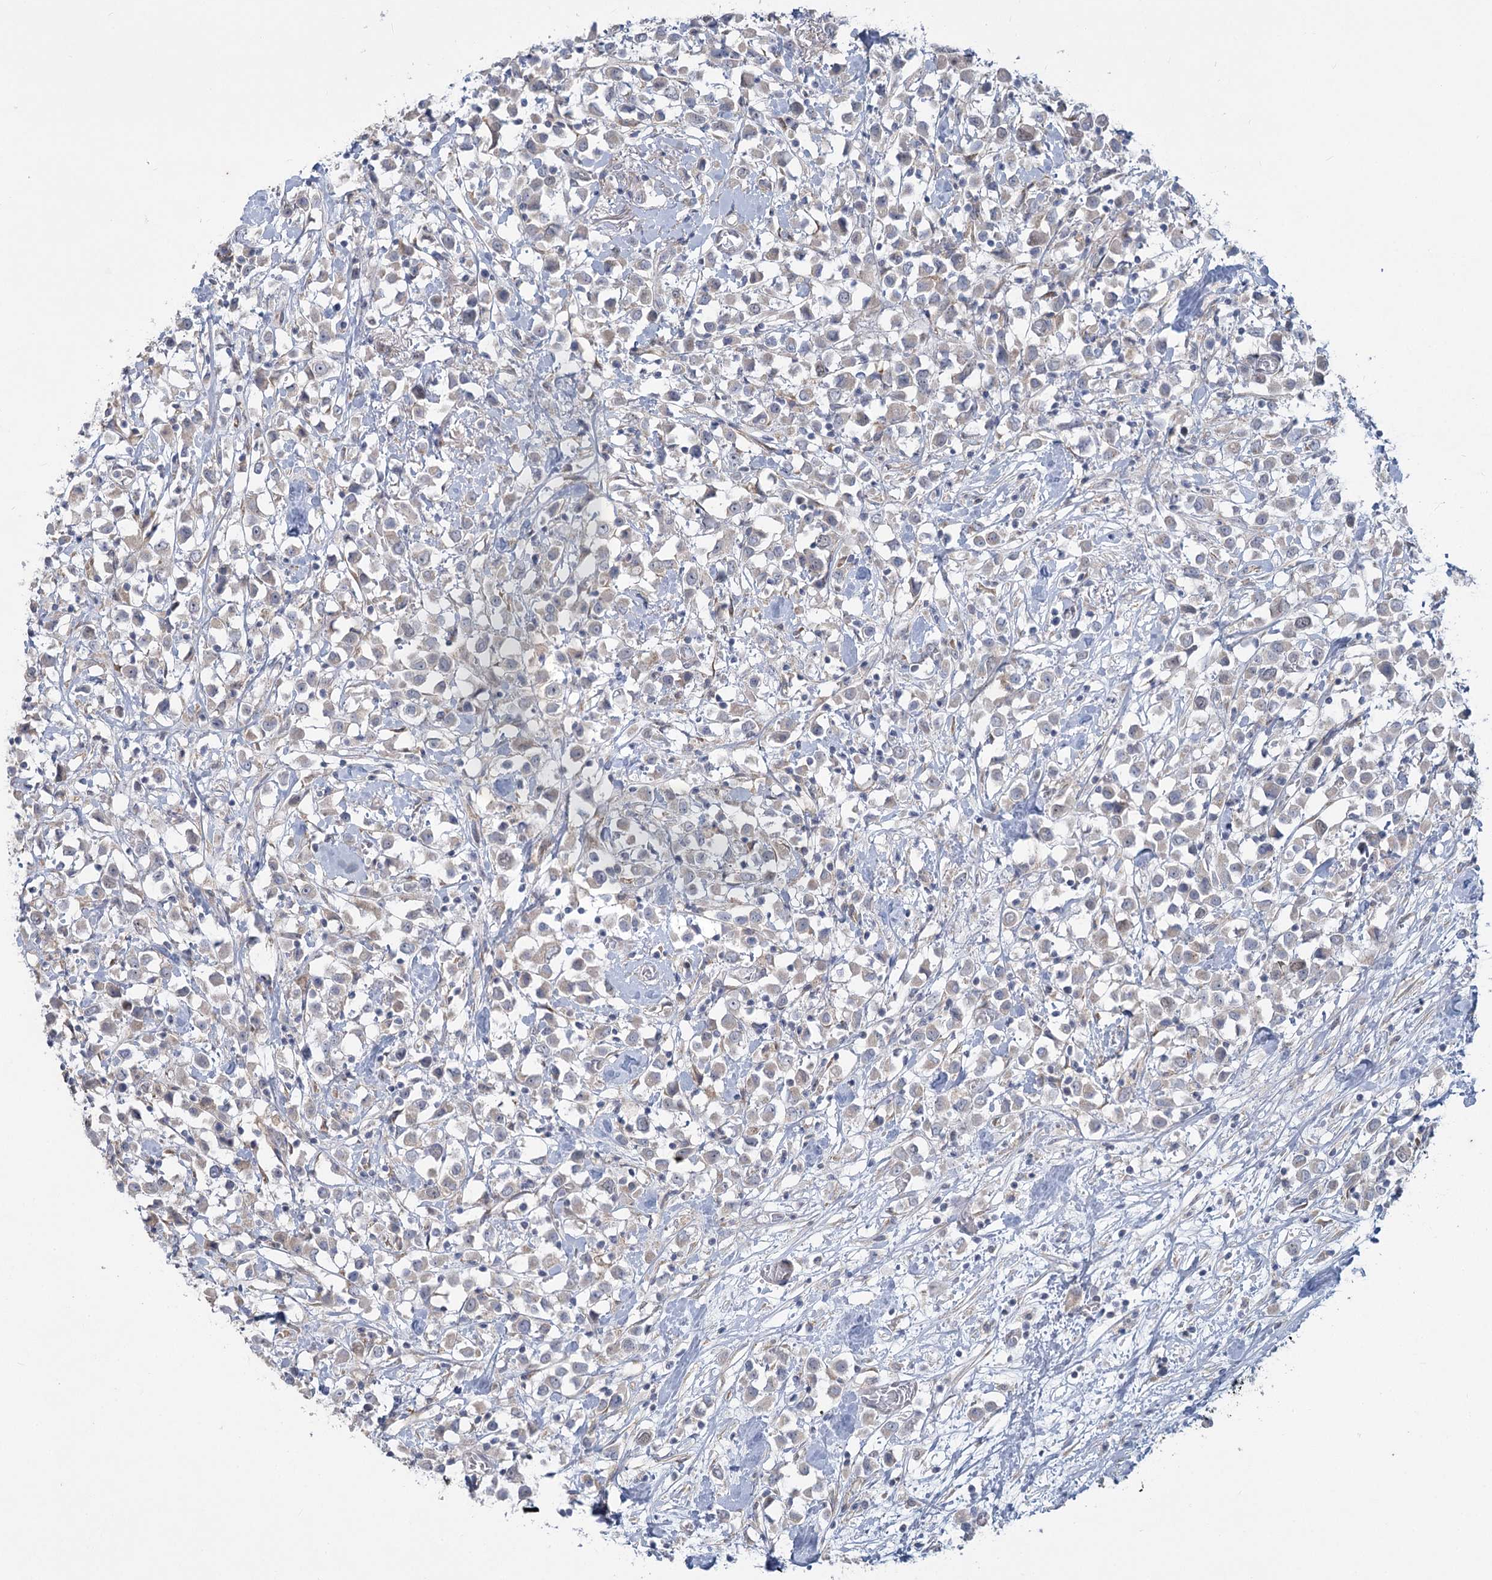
{"staining": {"intensity": "negative", "quantity": "none", "location": "none"}, "tissue": "breast cancer", "cell_type": "Tumor cells", "image_type": "cancer", "snomed": [{"axis": "morphology", "description": "Duct carcinoma"}, {"axis": "topography", "description": "Breast"}], "caption": "Tumor cells show no significant staining in breast invasive ductal carcinoma.", "gene": "PLA2G12A", "patient": {"sex": "female", "age": 61}}